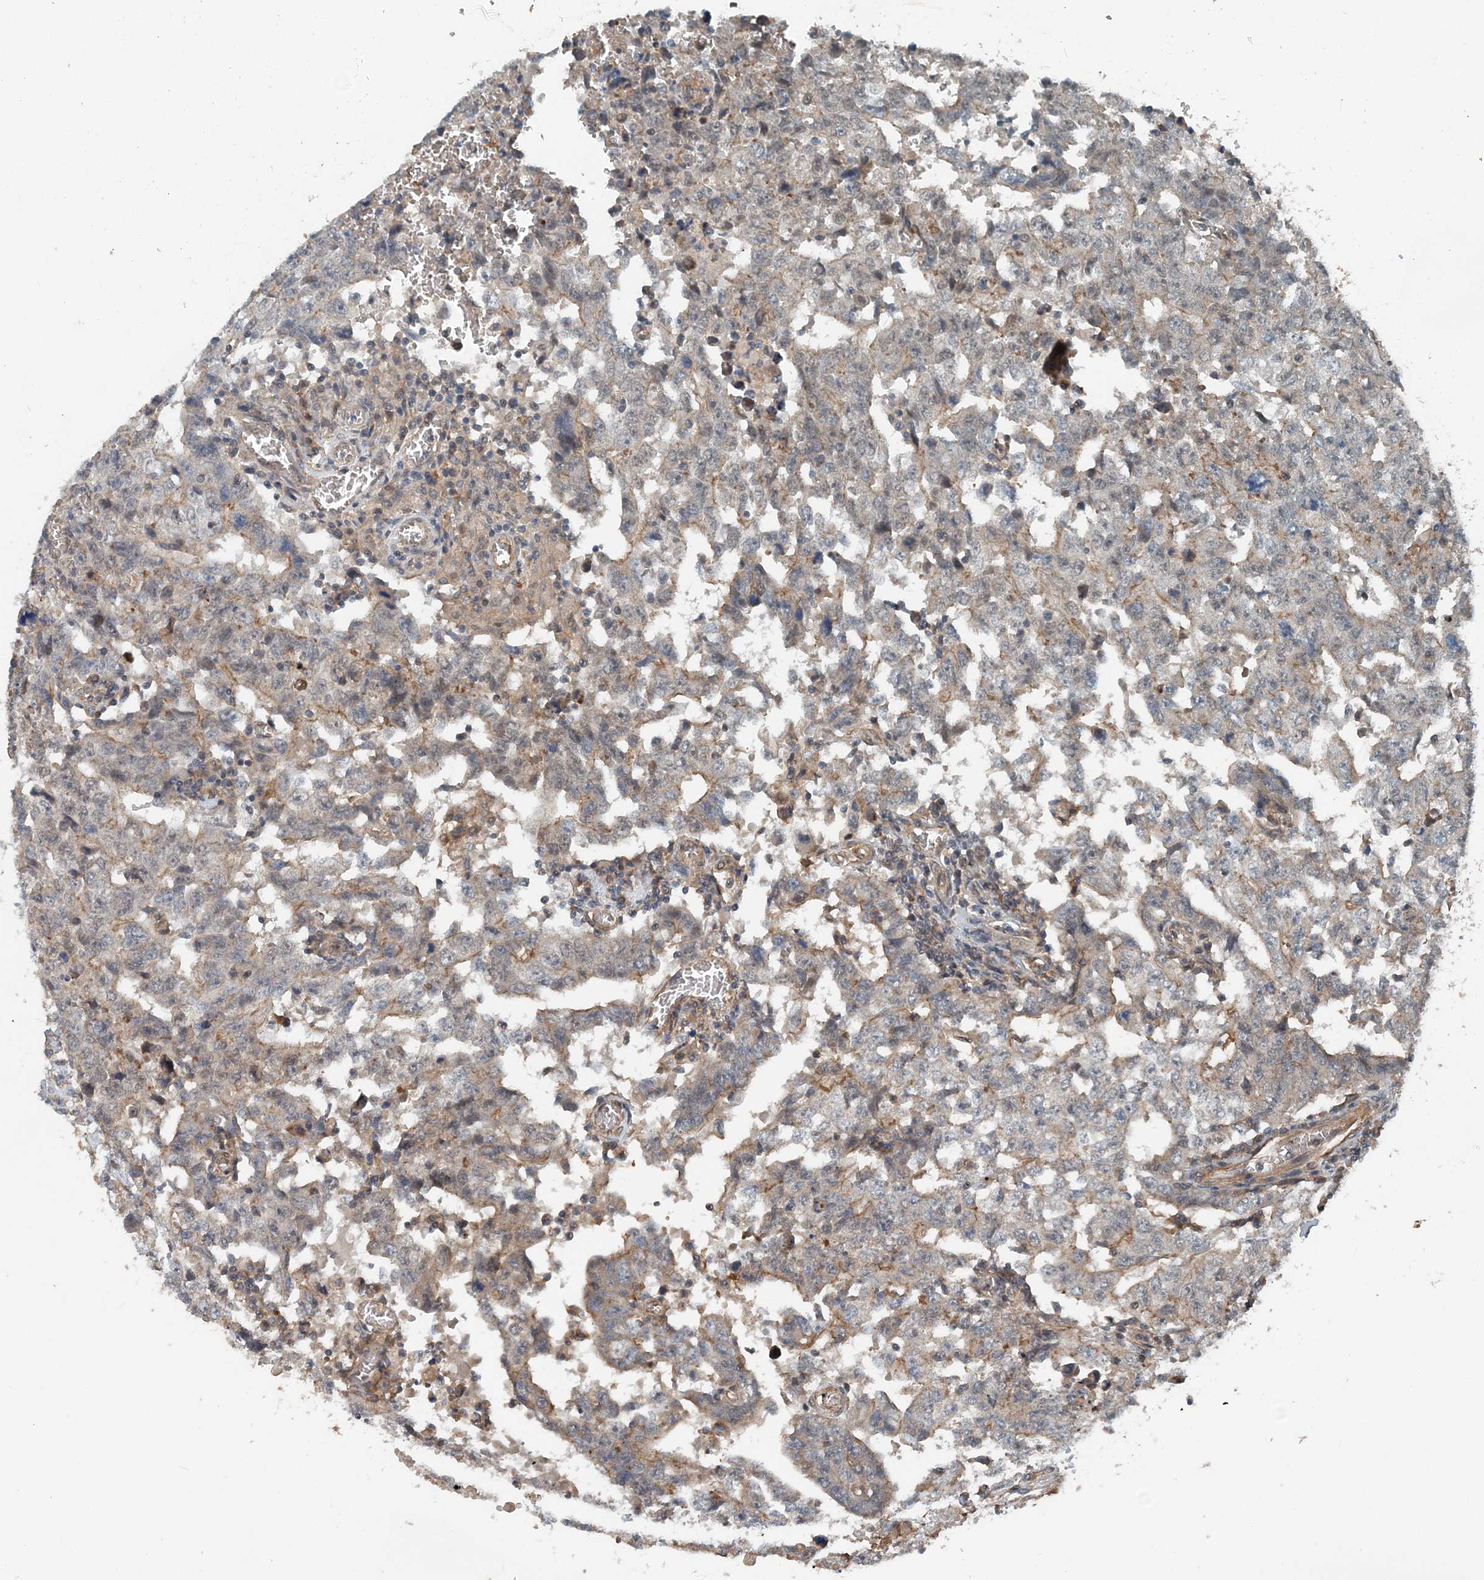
{"staining": {"intensity": "weak", "quantity": "<25%", "location": "cytoplasmic/membranous"}, "tissue": "testis cancer", "cell_type": "Tumor cells", "image_type": "cancer", "snomed": [{"axis": "morphology", "description": "Carcinoma, Embryonal, NOS"}, {"axis": "topography", "description": "Testis"}], "caption": "Photomicrograph shows no protein positivity in tumor cells of testis embryonal carcinoma tissue.", "gene": "SMPD3", "patient": {"sex": "male", "age": 26}}